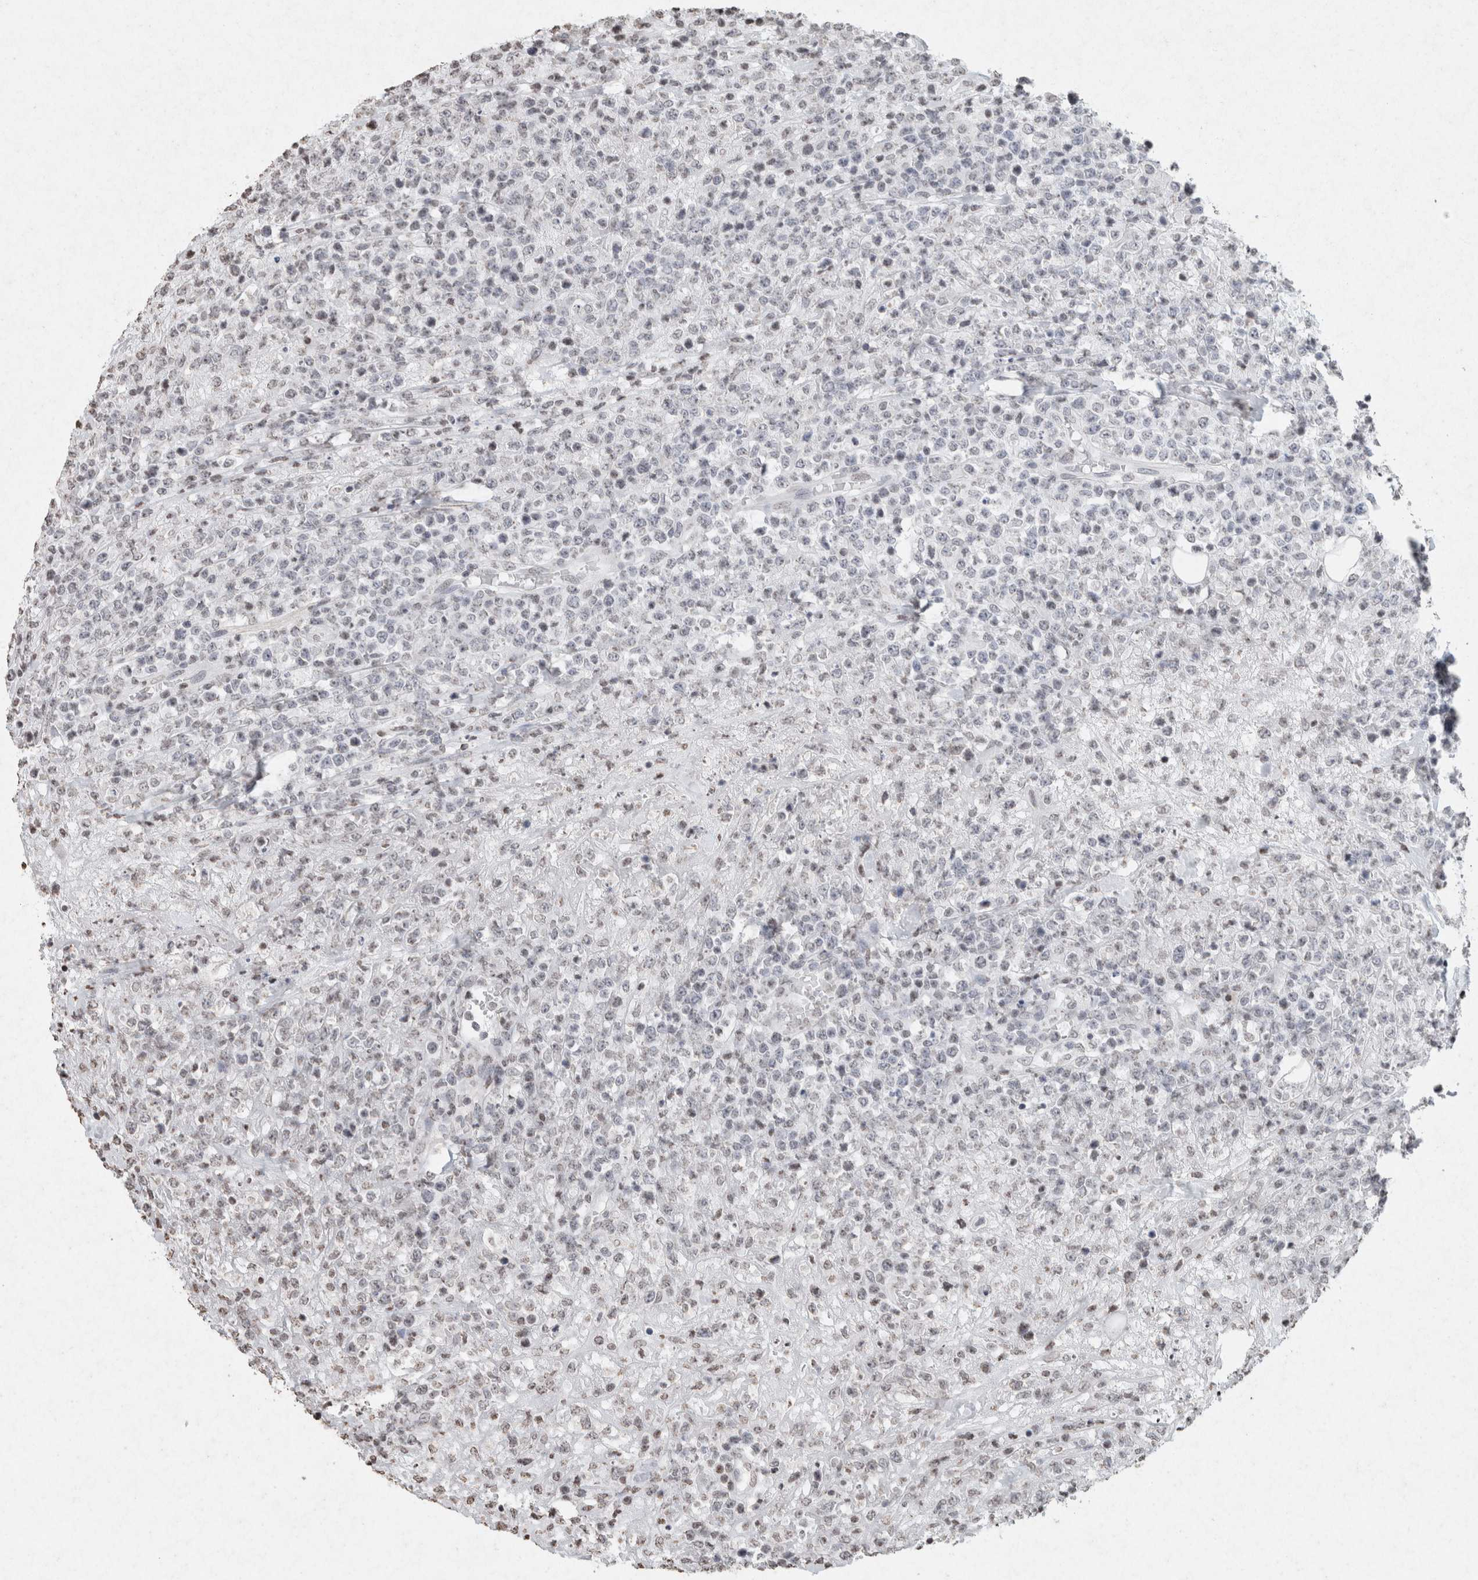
{"staining": {"intensity": "negative", "quantity": "none", "location": "none"}, "tissue": "lymphoma", "cell_type": "Tumor cells", "image_type": "cancer", "snomed": [{"axis": "morphology", "description": "Malignant lymphoma, non-Hodgkin's type, High grade"}, {"axis": "topography", "description": "Colon"}], "caption": "Malignant lymphoma, non-Hodgkin's type (high-grade) stained for a protein using IHC shows no positivity tumor cells.", "gene": "CNTN1", "patient": {"sex": "female", "age": 53}}